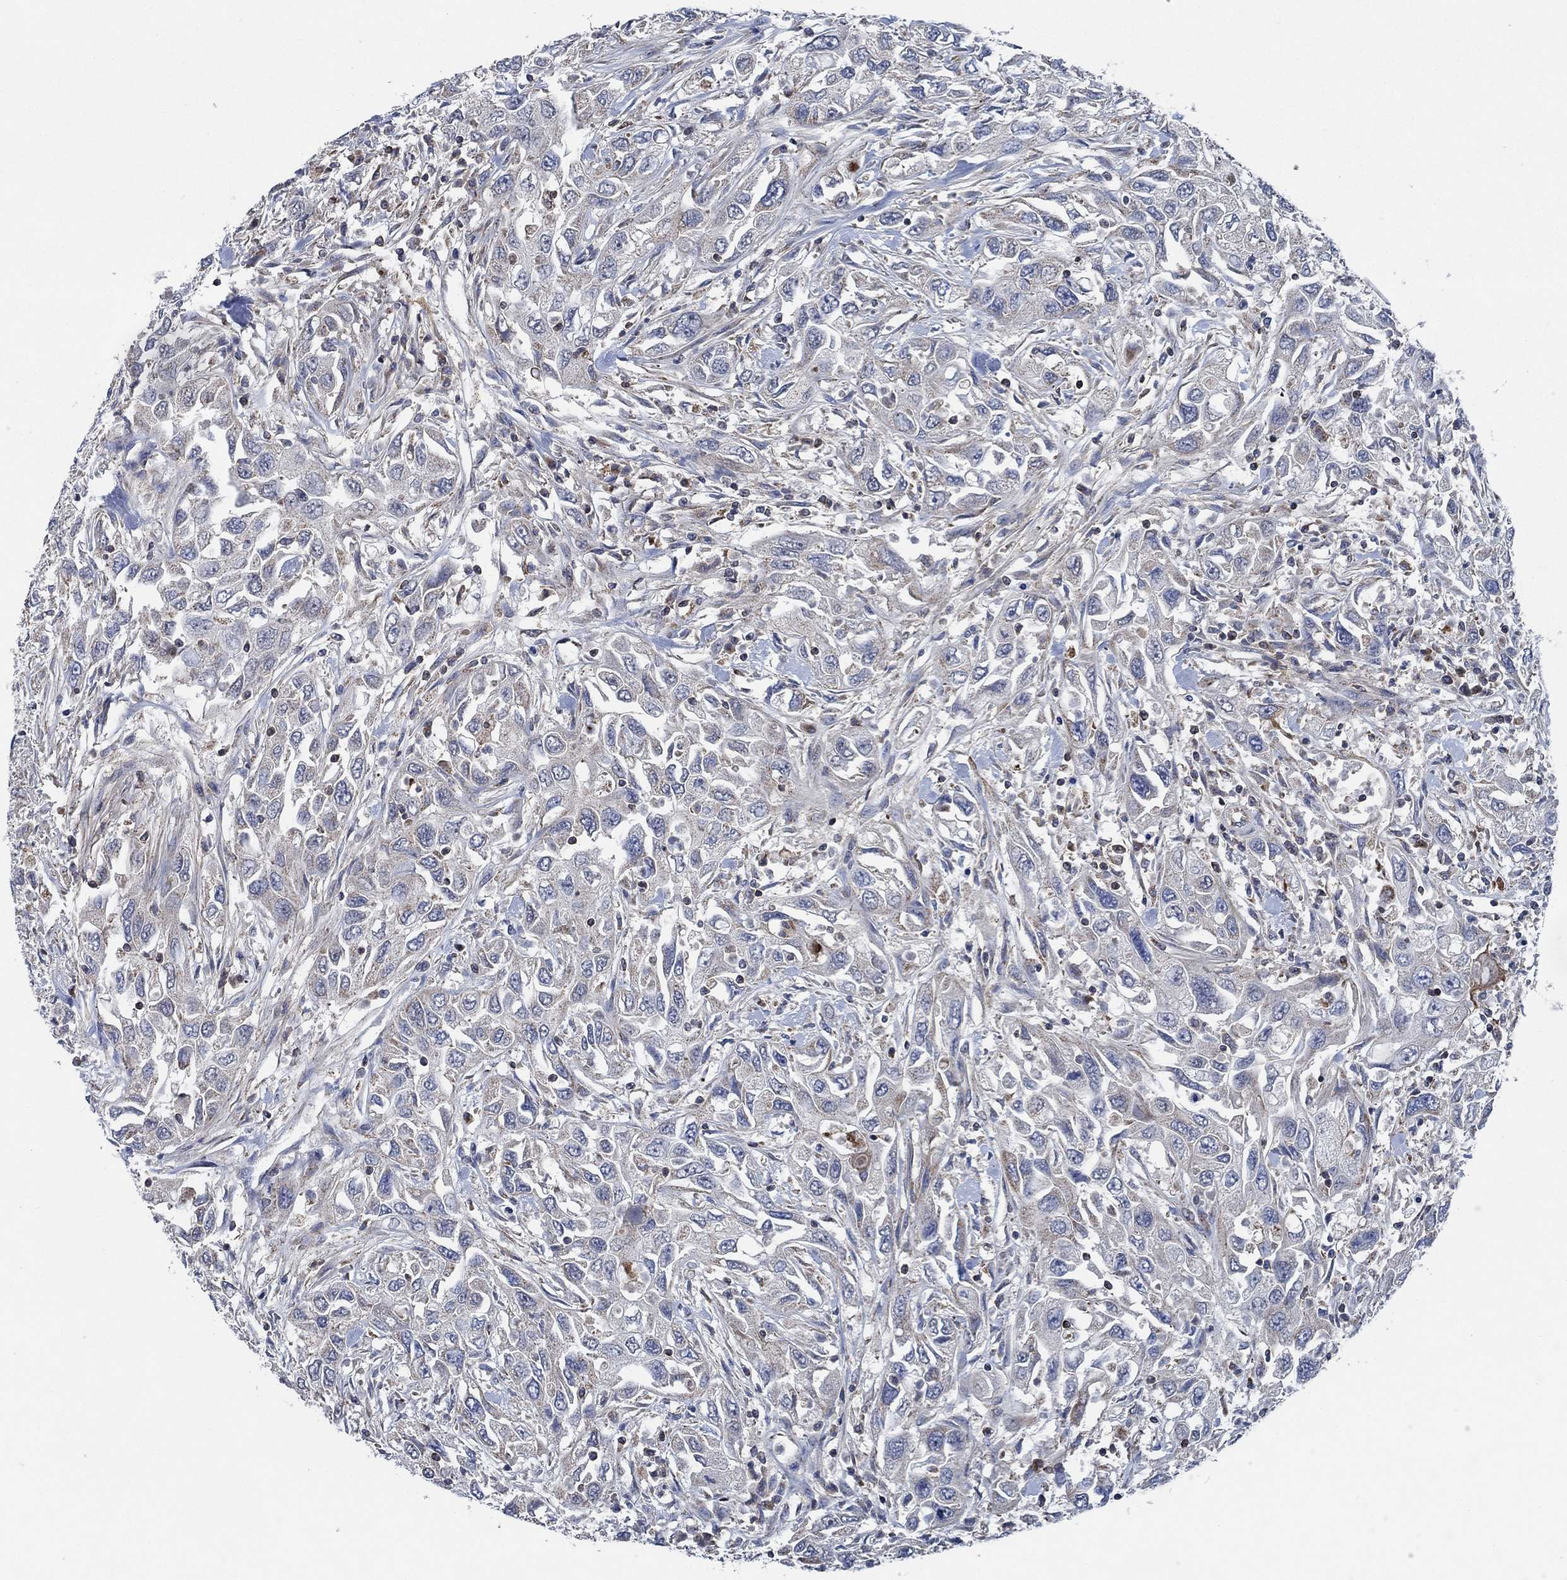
{"staining": {"intensity": "weak", "quantity": "<25%", "location": "cytoplasmic/membranous"}, "tissue": "urothelial cancer", "cell_type": "Tumor cells", "image_type": "cancer", "snomed": [{"axis": "morphology", "description": "Urothelial carcinoma, High grade"}, {"axis": "topography", "description": "Urinary bladder"}], "caption": "DAB immunohistochemical staining of high-grade urothelial carcinoma displays no significant positivity in tumor cells.", "gene": "STXBP6", "patient": {"sex": "male", "age": 76}}